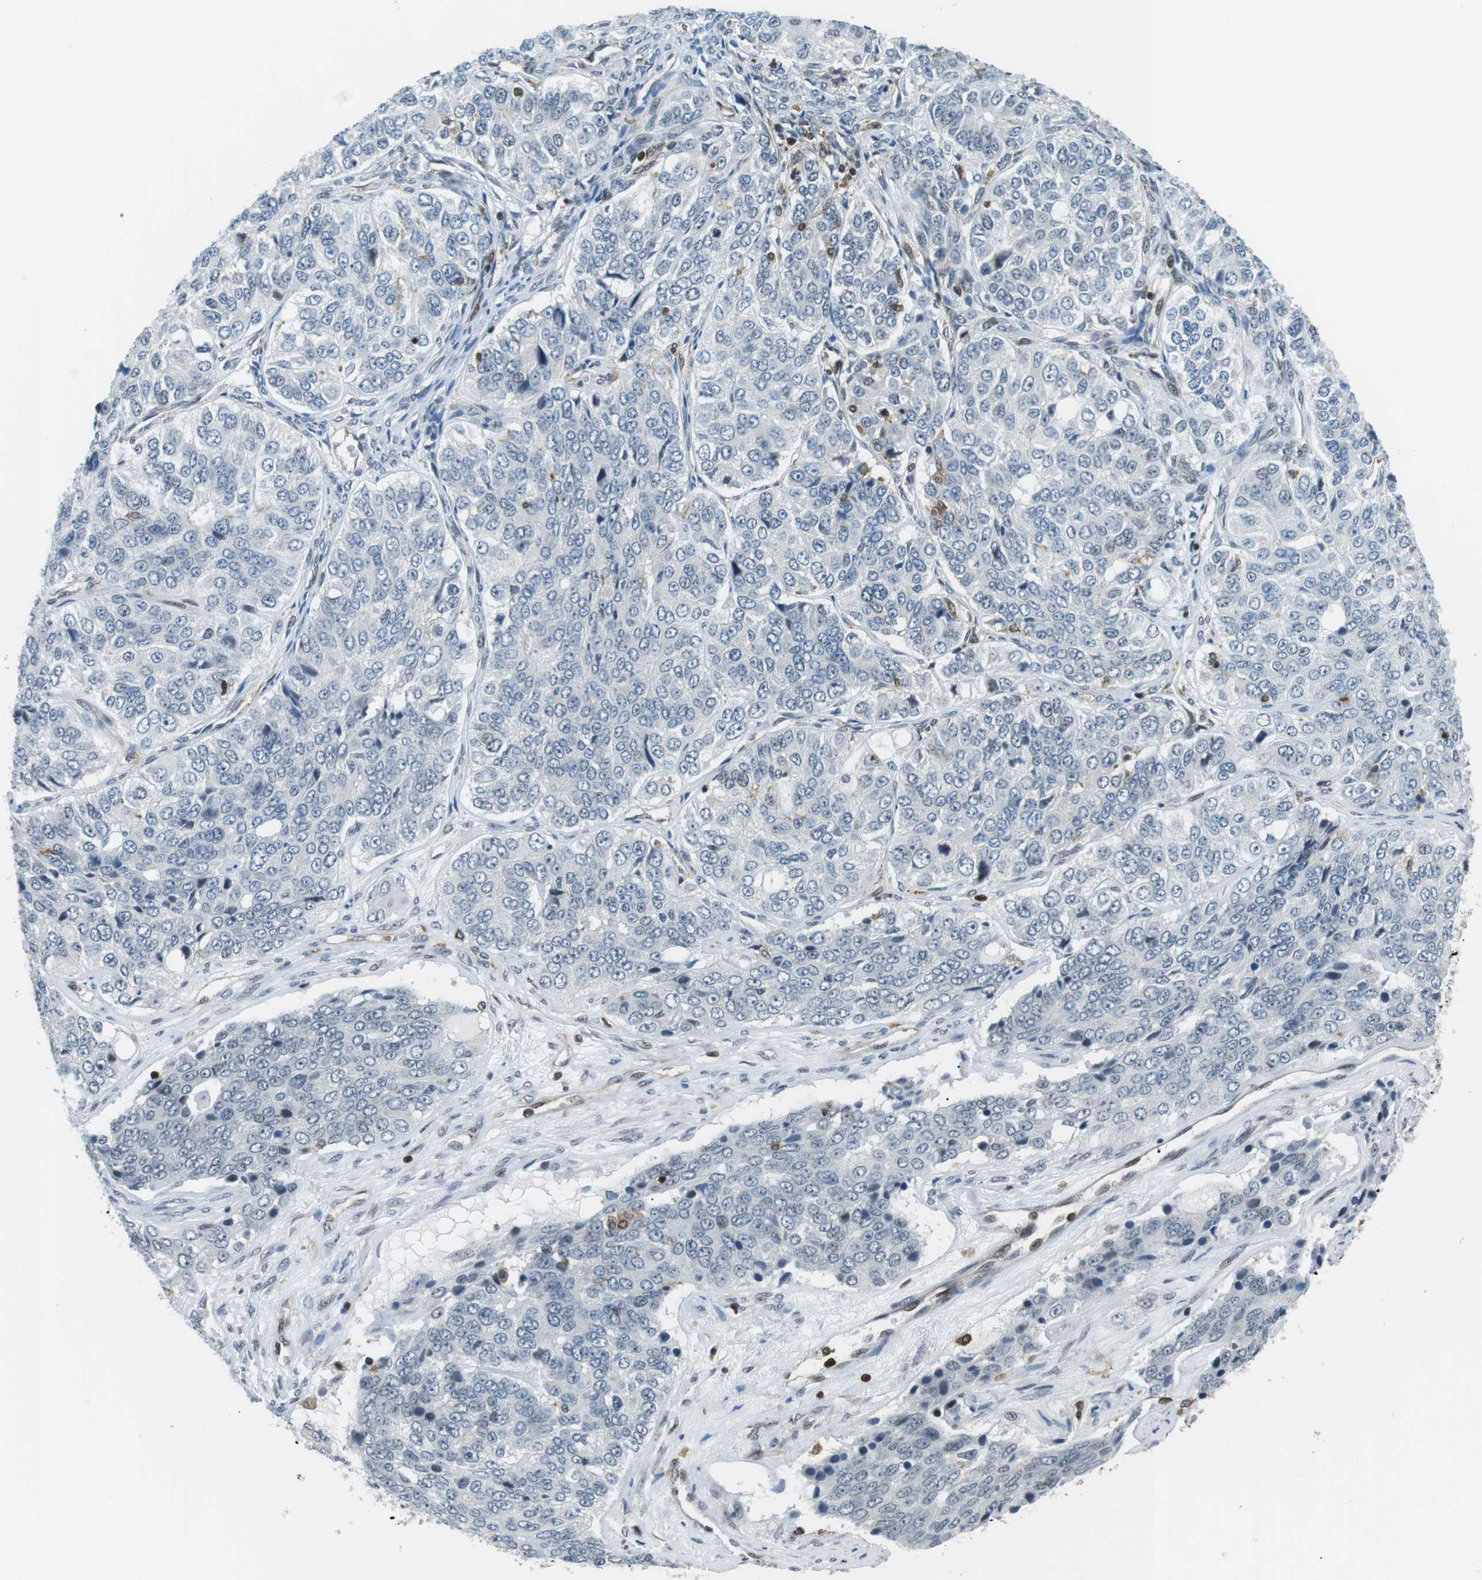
{"staining": {"intensity": "negative", "quantity": "none", "location": "none"}, "tissue": "ovarian cancer", "cell_type": "Tumor cells", "image_type": "cancer", "snomed": [{"axis": "morphology", "description": "Carcinoma, endometroid"}, {"axis": "topography", "description": "Ovary"}], "caption": "A high-resolution image shows immunohistochemistry staining of ovarian endometroid carcinoma, which exhibits no significant expression in tumor cells.", "gene": "STK10", "patient": {"sex": "female", "age": 51}}